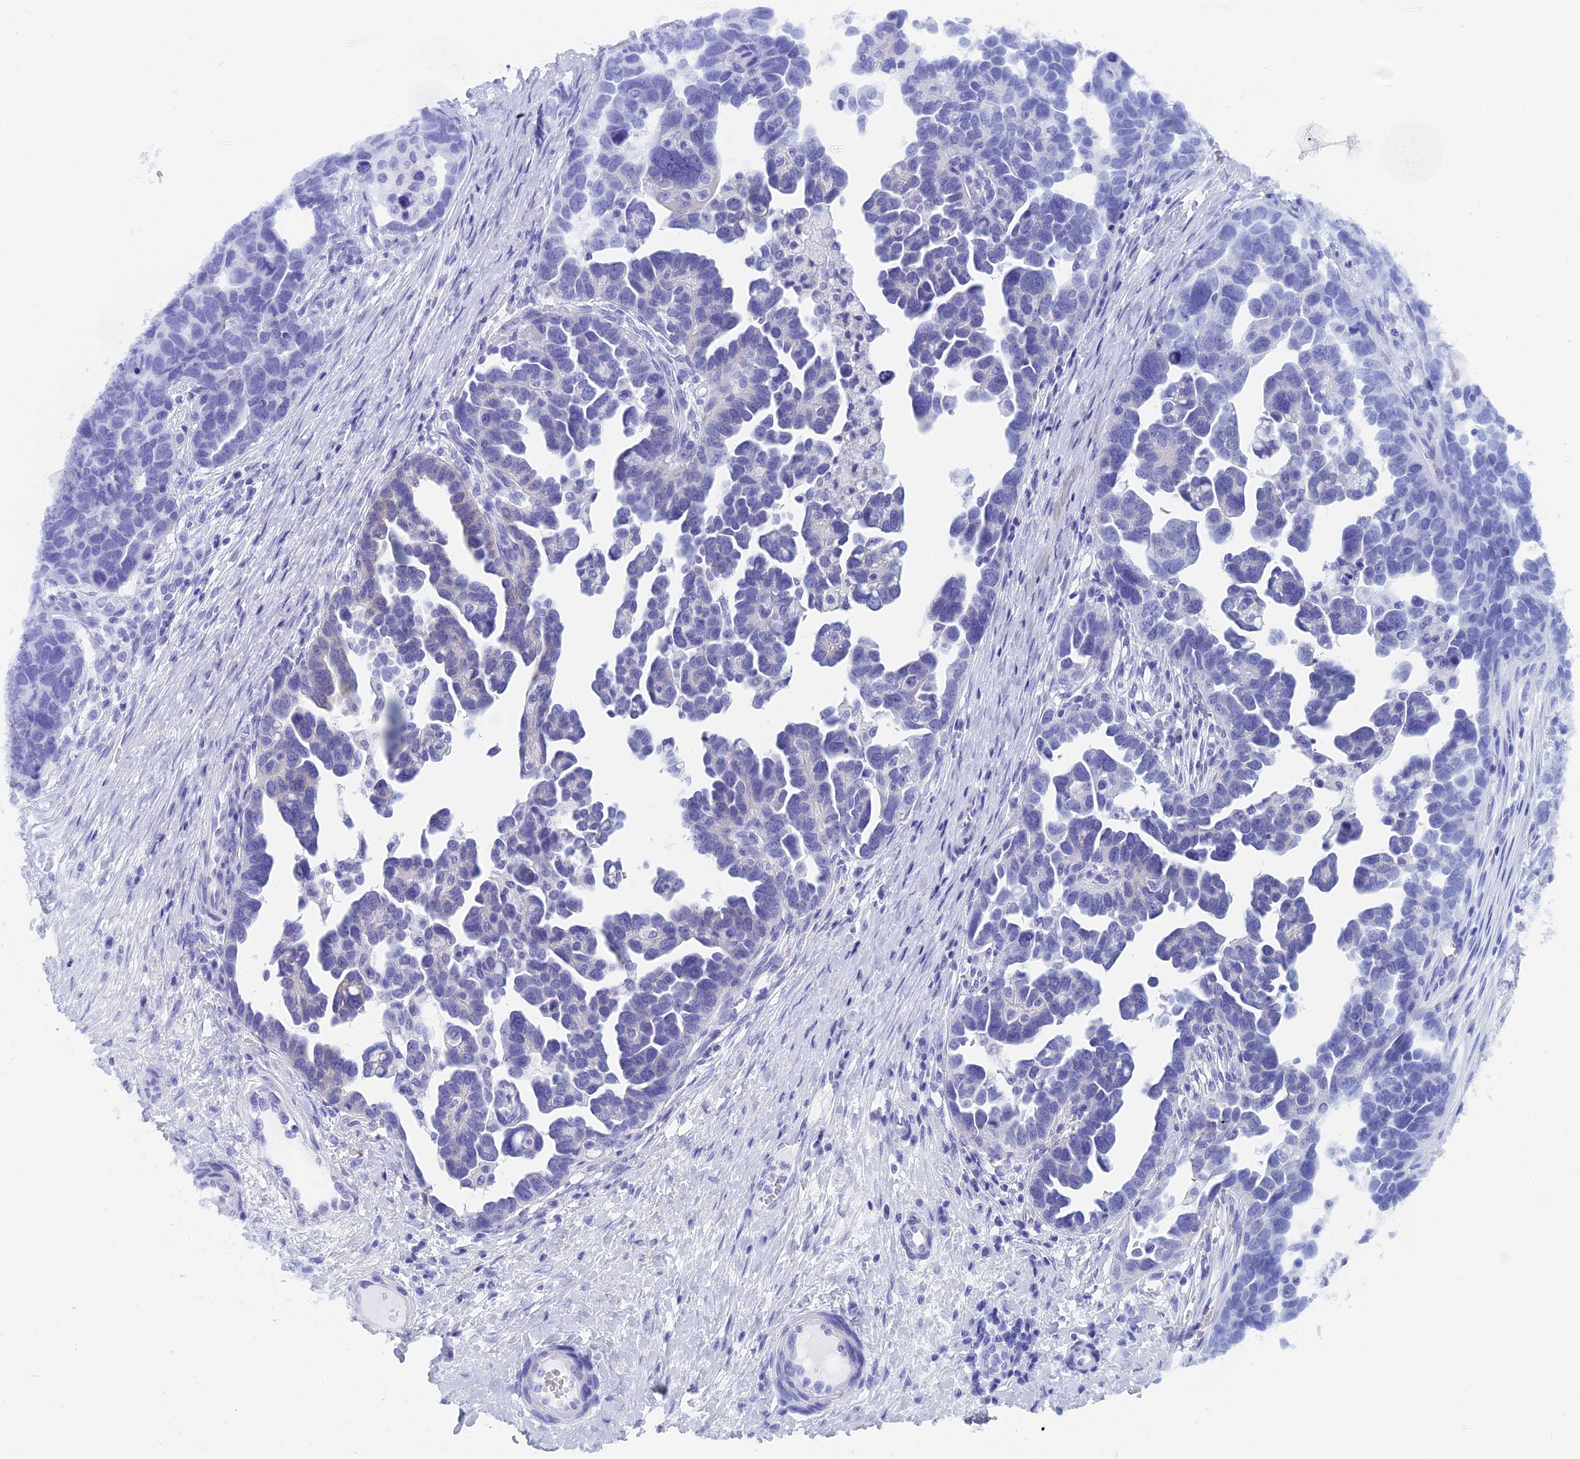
{"staining": {"intensity": "negative", "quantity": "none", "location": "none"}, "tissue": "ovarian cancer", "cell_type": "Tumor cells", "image_type": "cancer", "snomed": [{"axis": "morphology", "description": "Cystadenocarcinoma, serous, NOS"}, {"axis": "topography", "description": "Ovary"}], "caption": "A high-resolution micrograph shows immunohistochemistry staining of ovarian cancer (serous cystadenocarcinoma), which displays no significant positivity in tumor cells.", "gene": "CAPS", "patient": {"sex": "female", "age": 54}}